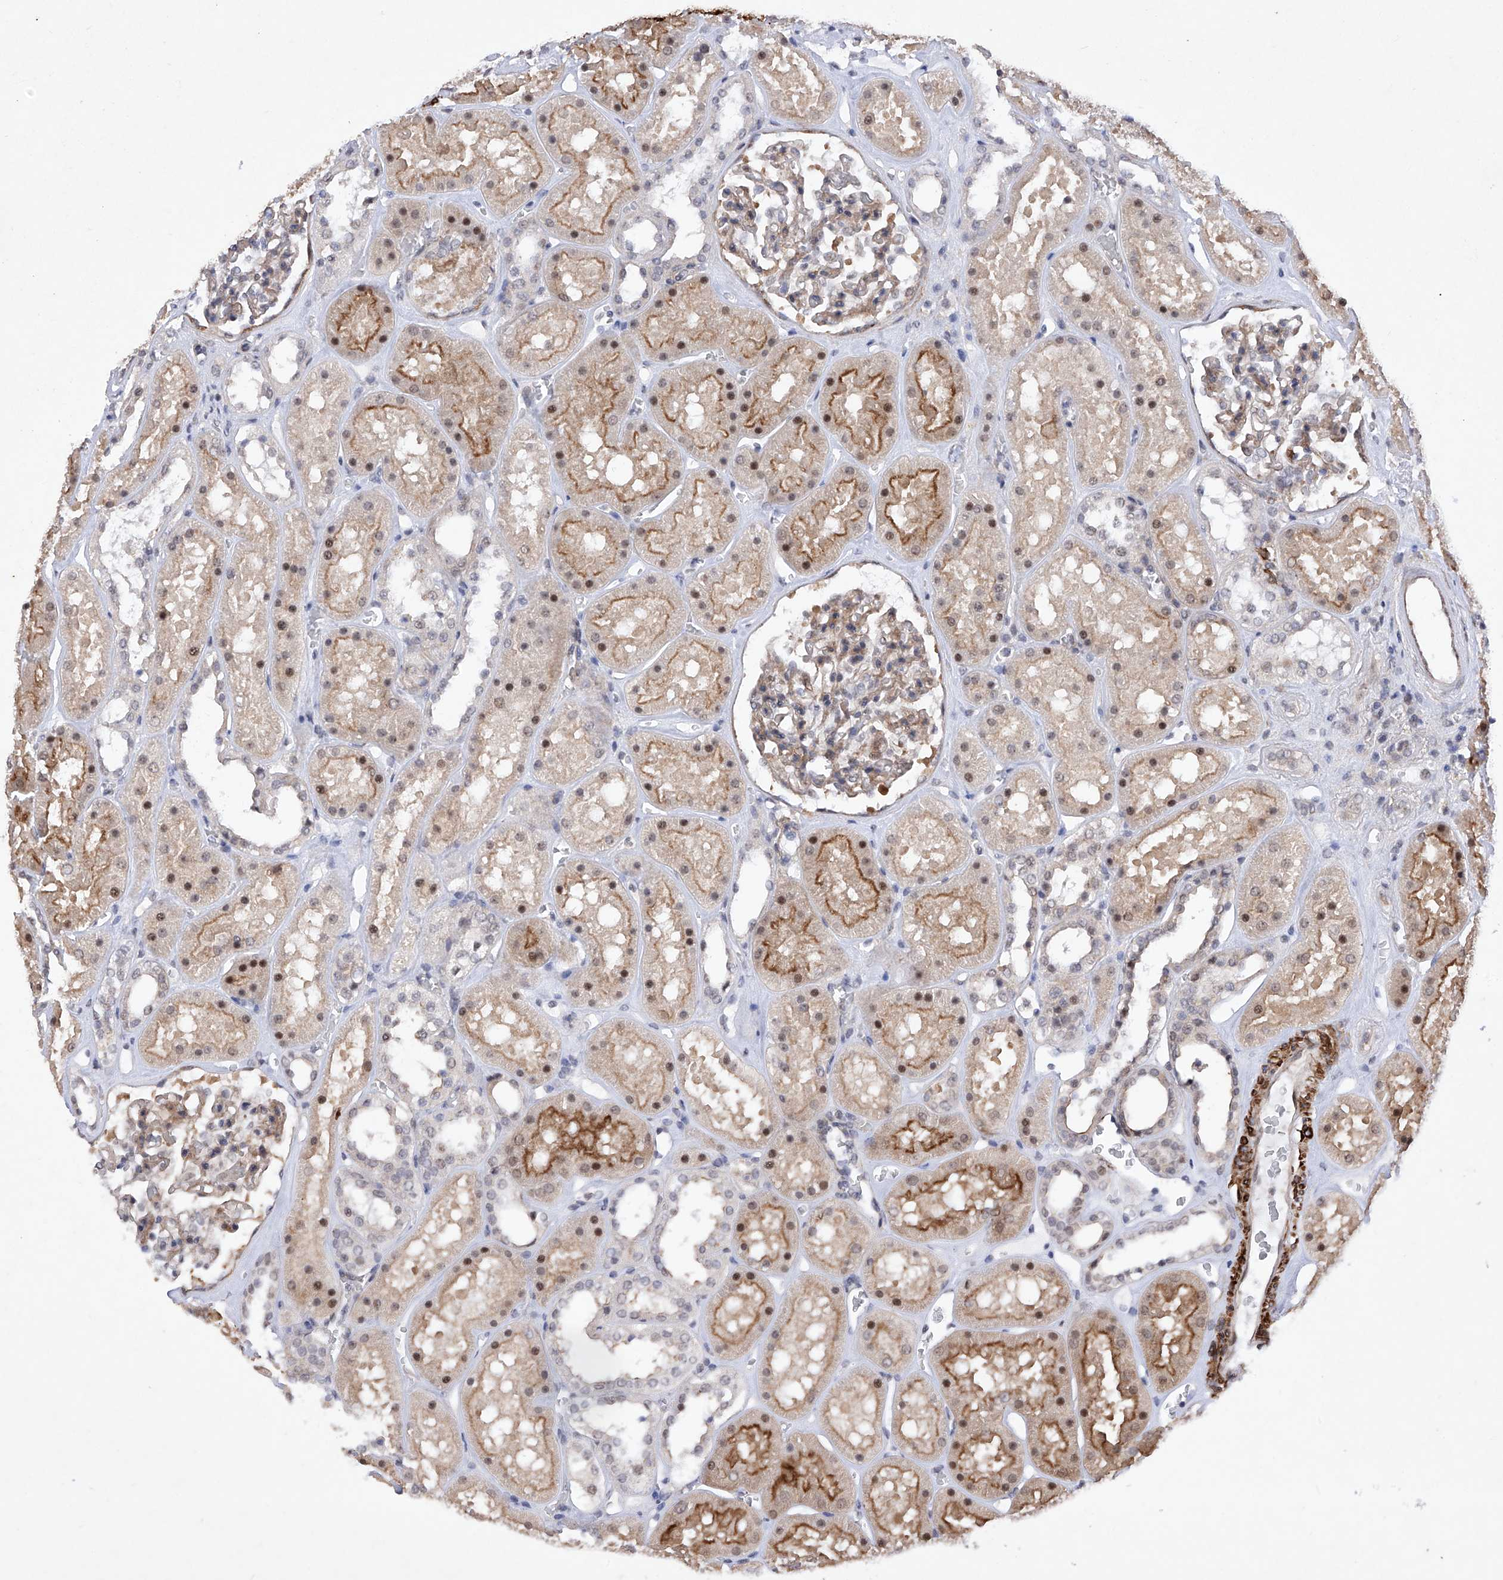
{"staining": {"intensity": "moderate", "quantity": "25%-75%", "location": "nuclear"}, "tissue": "kidney", "cell_type": "Cells in glomeruli", "image_type": "normal", "snomed": [{"axis": "morphology", "description": "Normal tissue, NOS"}, {"axis": "topography", "description": "Kidney"}], "caption": "A medium amount of moderate nuclear expression is identified in approximately 25%-75% of cells in glomeruli in normal kidney.", "gene": "NFATC4", "patient": {"sex": "female", "age": 41}}